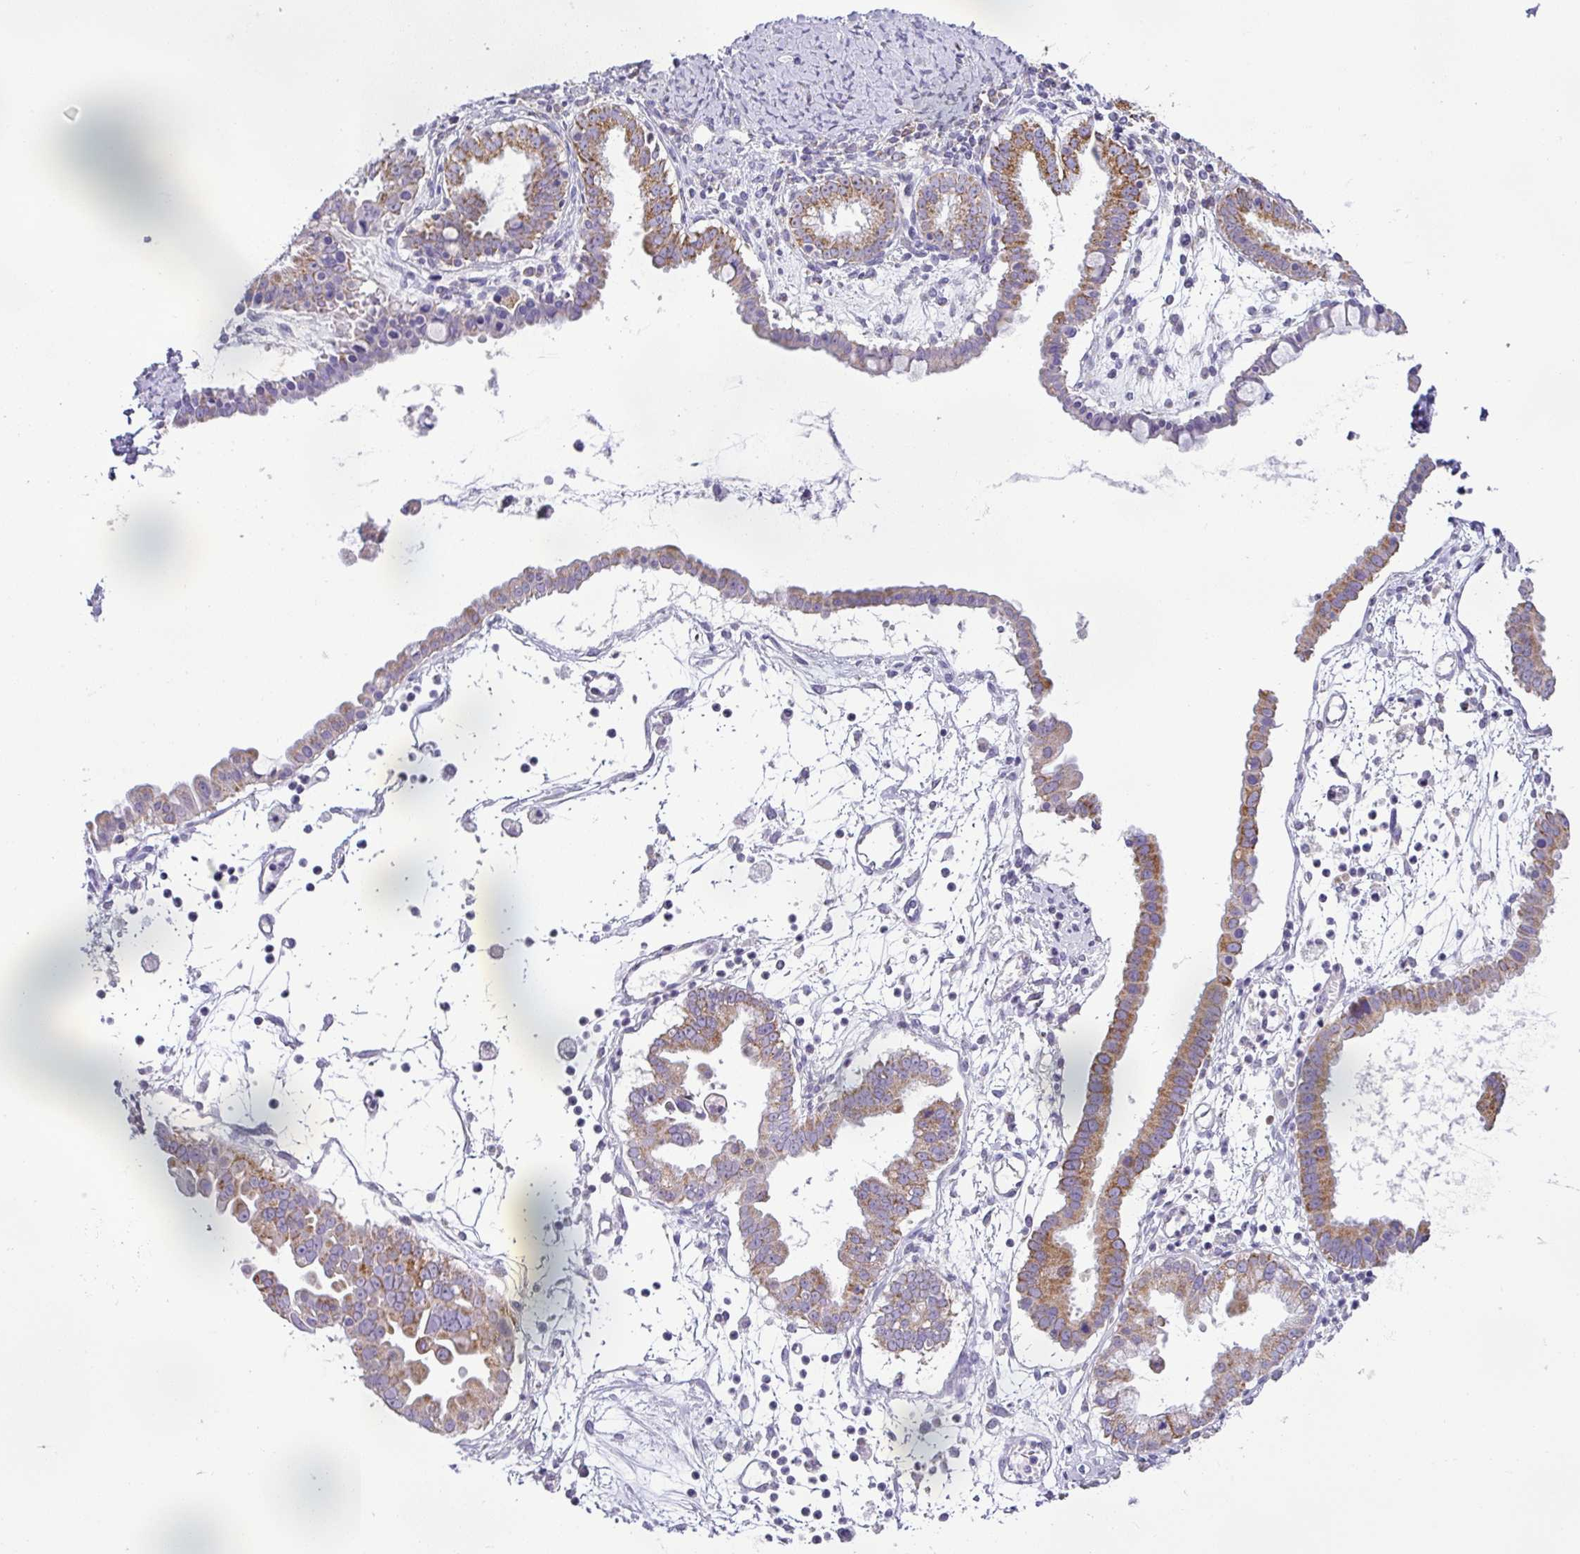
{"staining": {"intensity": "moderate", "quantity": ">75%", "location": "cytoplasmic/membranous"}, "tissue": "ovarian cancer", "cell_type": "Tumor cells", "image_type": "cancer", "snomed": [{"axis": "morphology", "description": "Cystadenocarcinoma, mucinous, NOS"}, {"axis": "topography", "description": "Ovary"}], "caption": "Immunohistochemical staining of ovarian mucinous cystadenocarcinoma exhibits medium levels of moderate cytoplasmic/membranous protein expression in about >75% of tumor cells.", "gene": "HMCN2", "patient": {"sex": "female", "age": 61}}